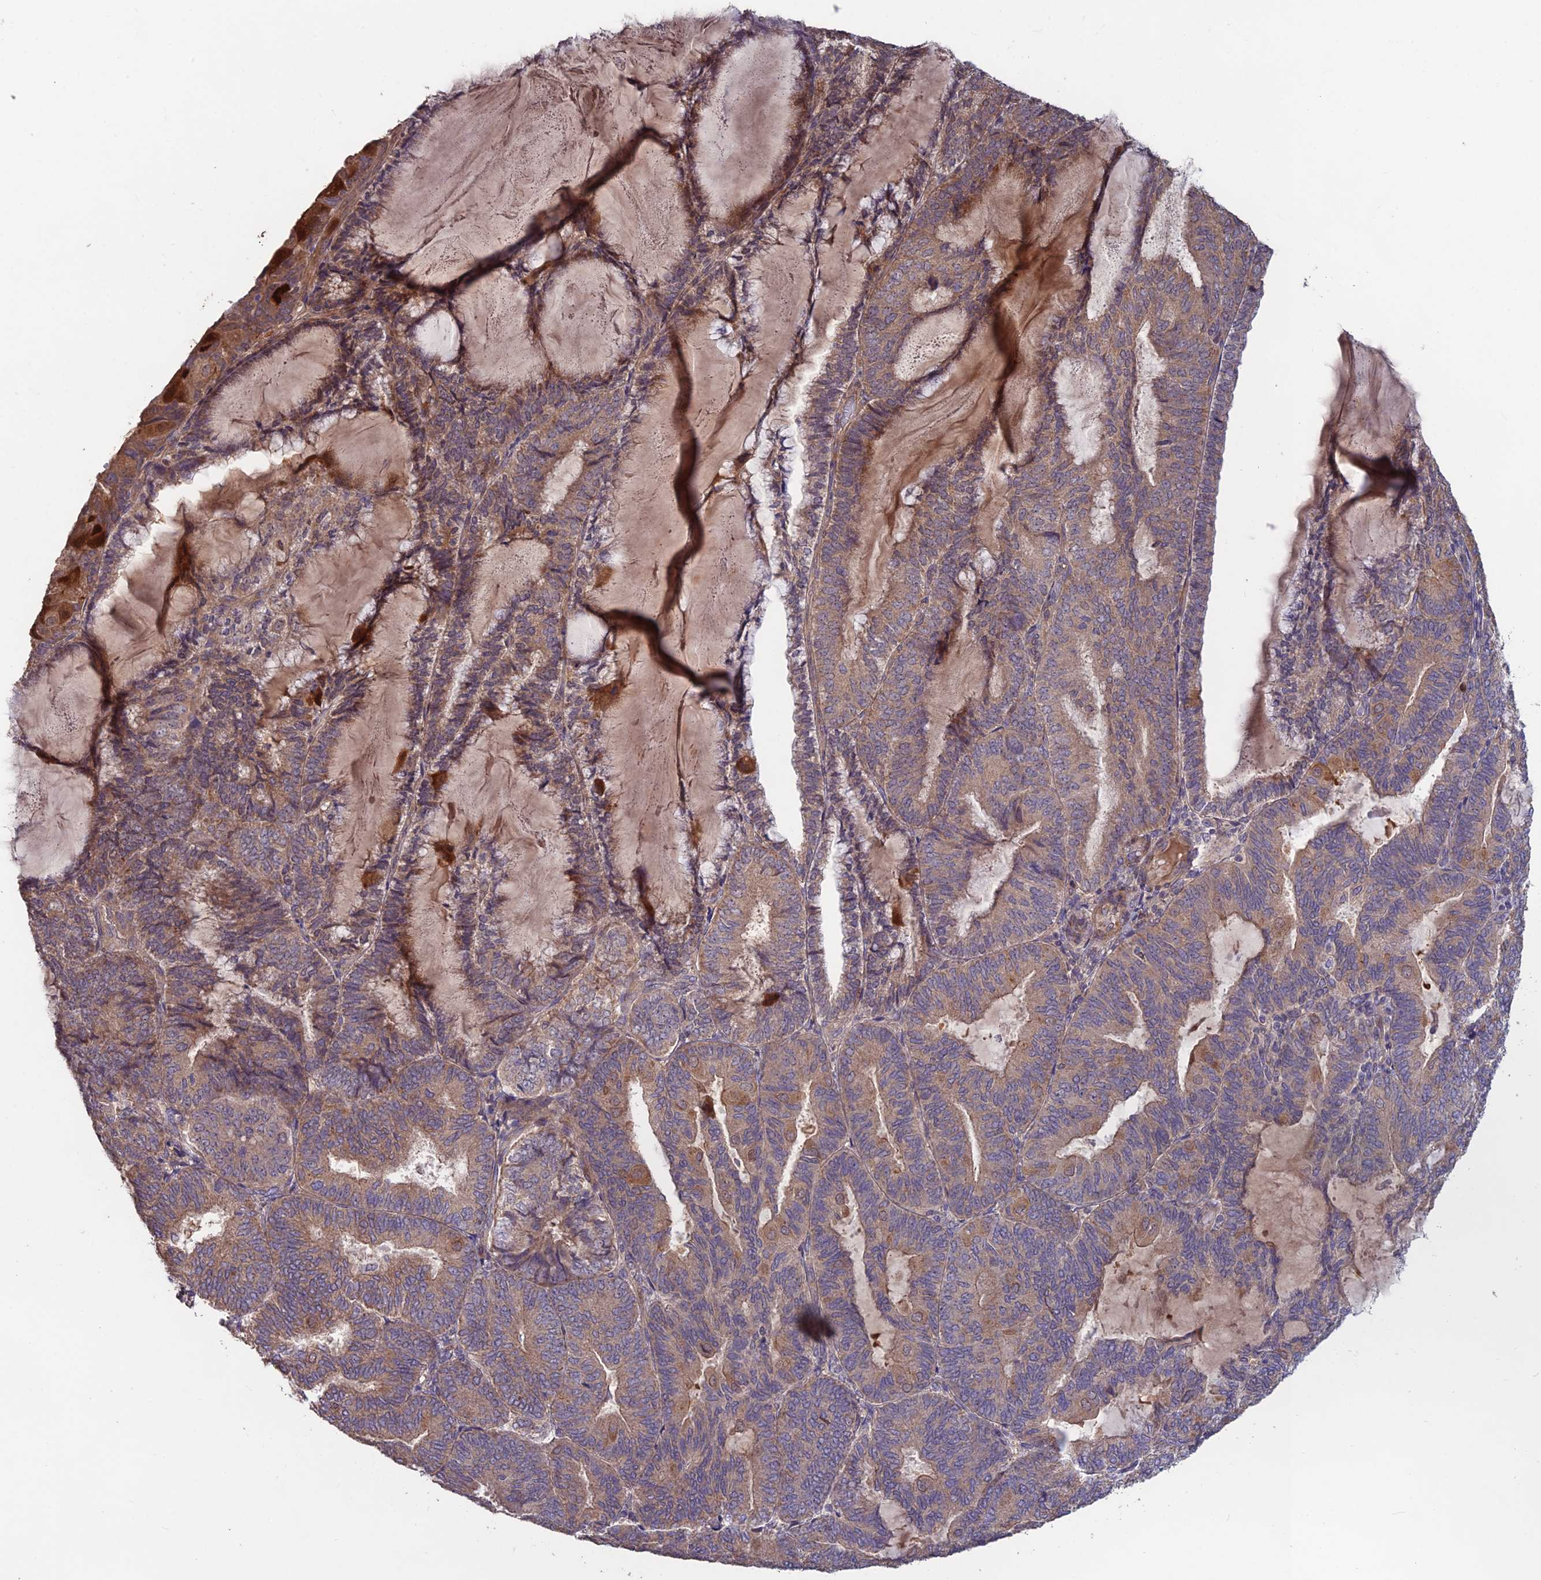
{"staining": {"intensity": "moderate", "quantity": ">75%", "location": "cytoplasmic/membranous"}, "tissue": "endometrial cancer", "cell_type": "Tumor cells", "image_type": "cancer", "snomed": [{"axis": "morphology", "description": "Adenocarcinoma, NOS"}, {"axis": "topography", "description": "Endometrium"}], "caption": "The image displays a brown stain indicating the presence of a protein in the cytoplasmic/membranous of tumor cells in endometrial cancer (adenocarcinoma).", "gene": "SHISA5", "patient": {"sex": "female", "age": 81}}